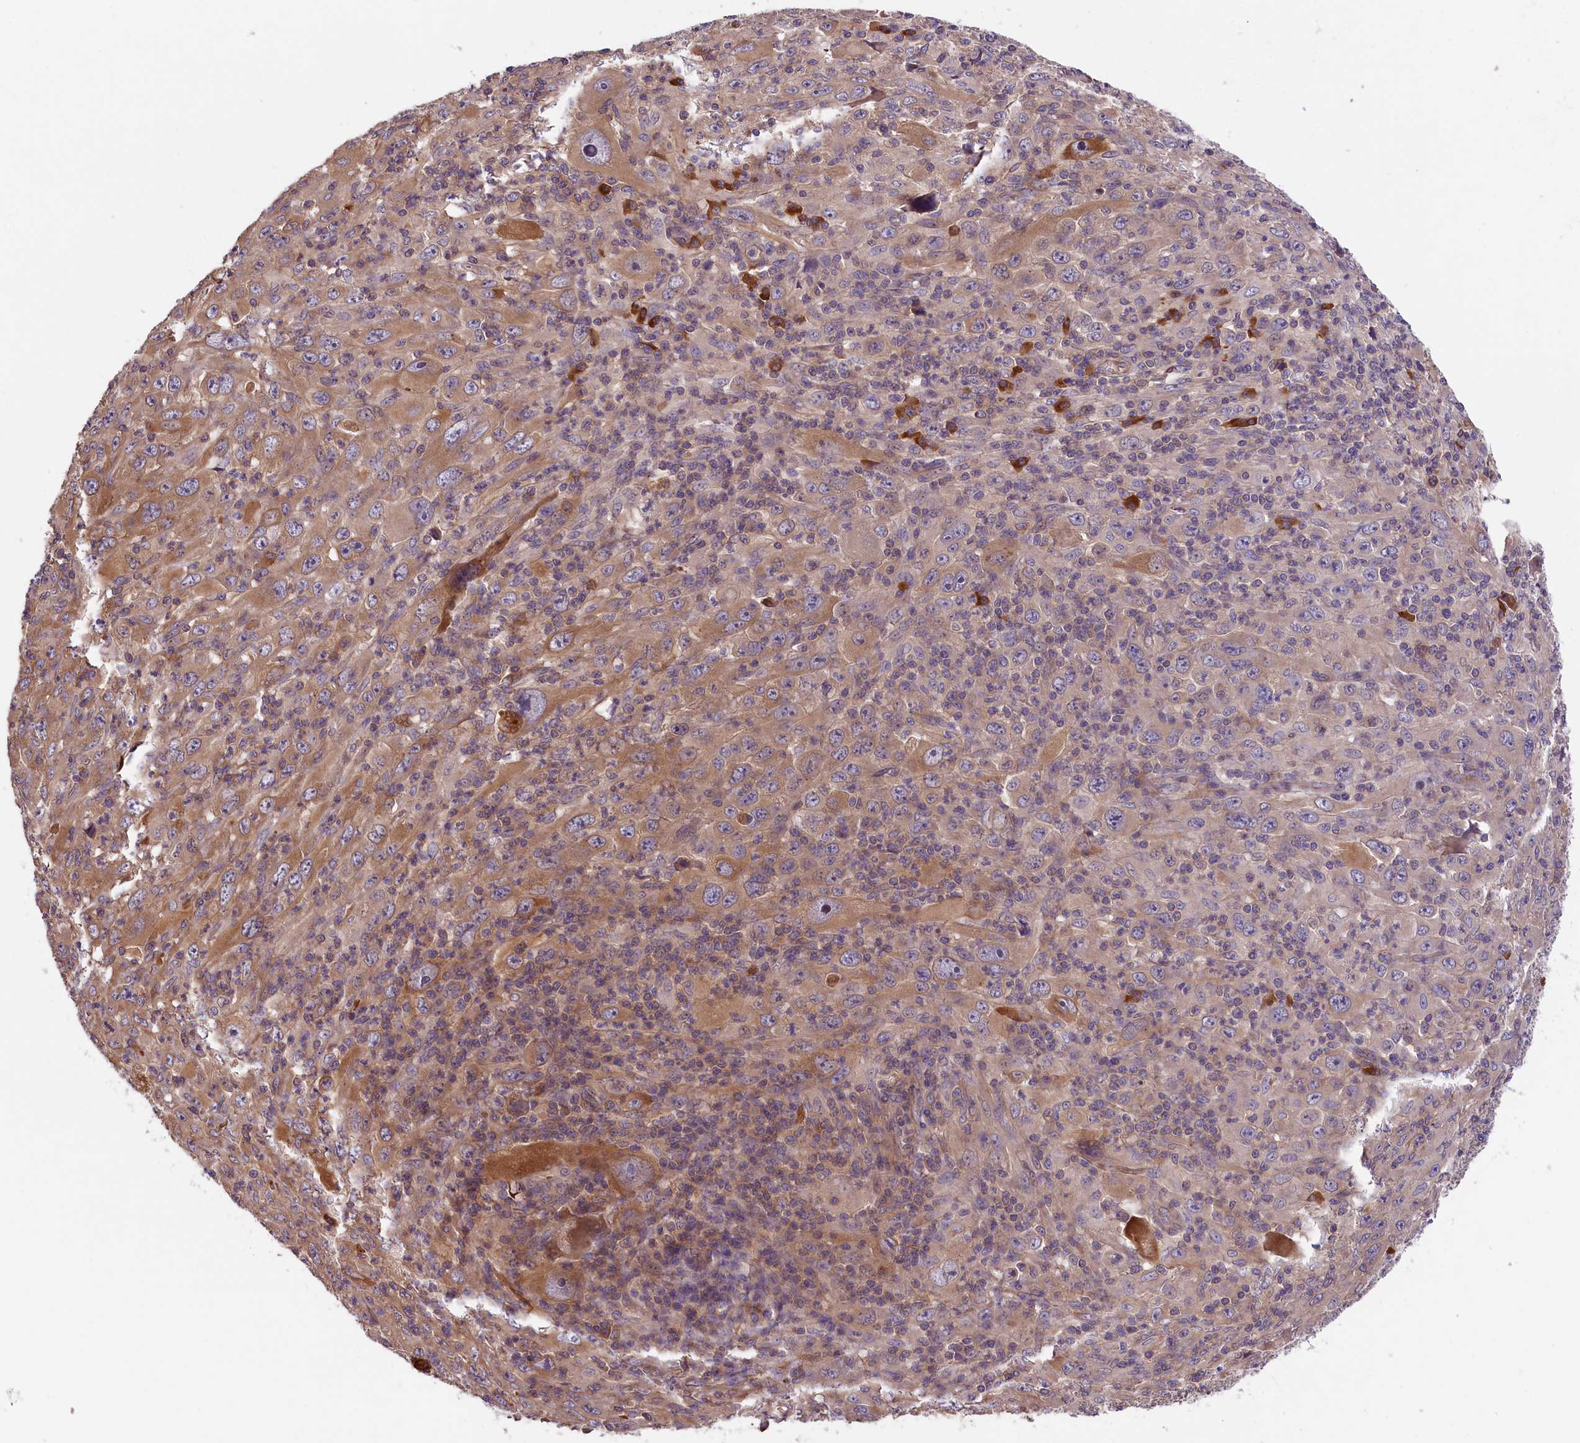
{"staining": {"intensity": "moderate", "quantity": "25%-75%", "location": "cytoplasmic/membranous"}, "tissue": "melanoma", "cell_type": "Tumor cells", "image_type": "cancer", "snomed": [{"axis": "morphology", "description": "Malignant melanoma, Metastatic site"}, {"axis": "topography", "description": "Skin"}], "caption": "A photomicrograph showing moderate cytoplasmic/membranous staining in approximately 25%-75% of tumor cells in melanoma, as visualized by brown immunohistochemical staining.", "gene": "SETD6", "patient": {"sex": "female", "age": 56}}